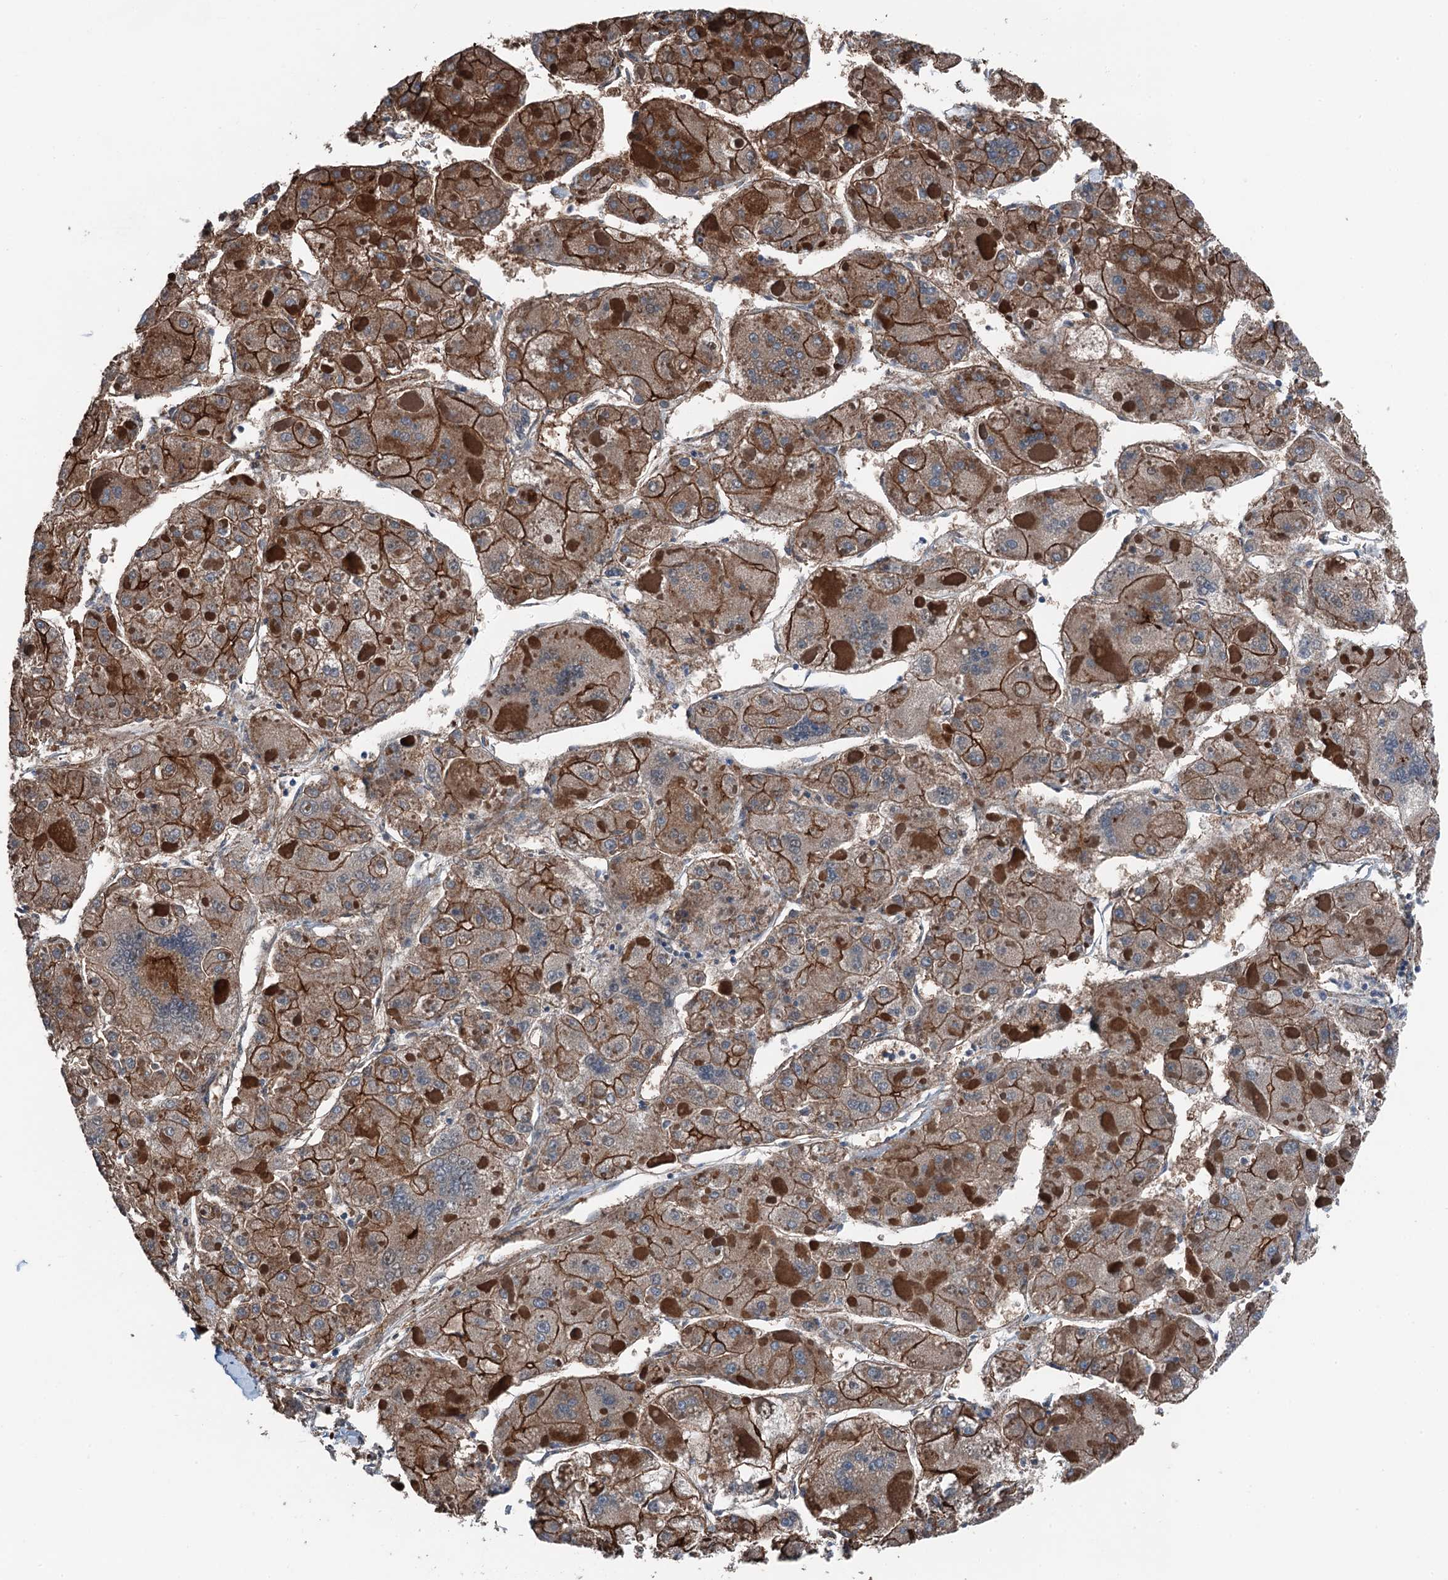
{"staining": {"intensity": "moderate", "quantity": ">75%", "location": "cytoplasmic/membranous"}, "tissue": "liver cancer", "cell_type": "Tumor cells", "image_type": "cancer", "snomed": [{"axis": "morphology", "description": "Carcinoma, Hepatocellular, NOS"}, {"axis": "topography", "description": "Liver"}], "caption": "Protein expression analysis of human liver hepatocellular carcinoma reveals moderate cytoplasmic/membranous positivity in about >75% of tumor cells.", "gene": "NMRAL1", "patient": {"sex": "female", "age": 73}}